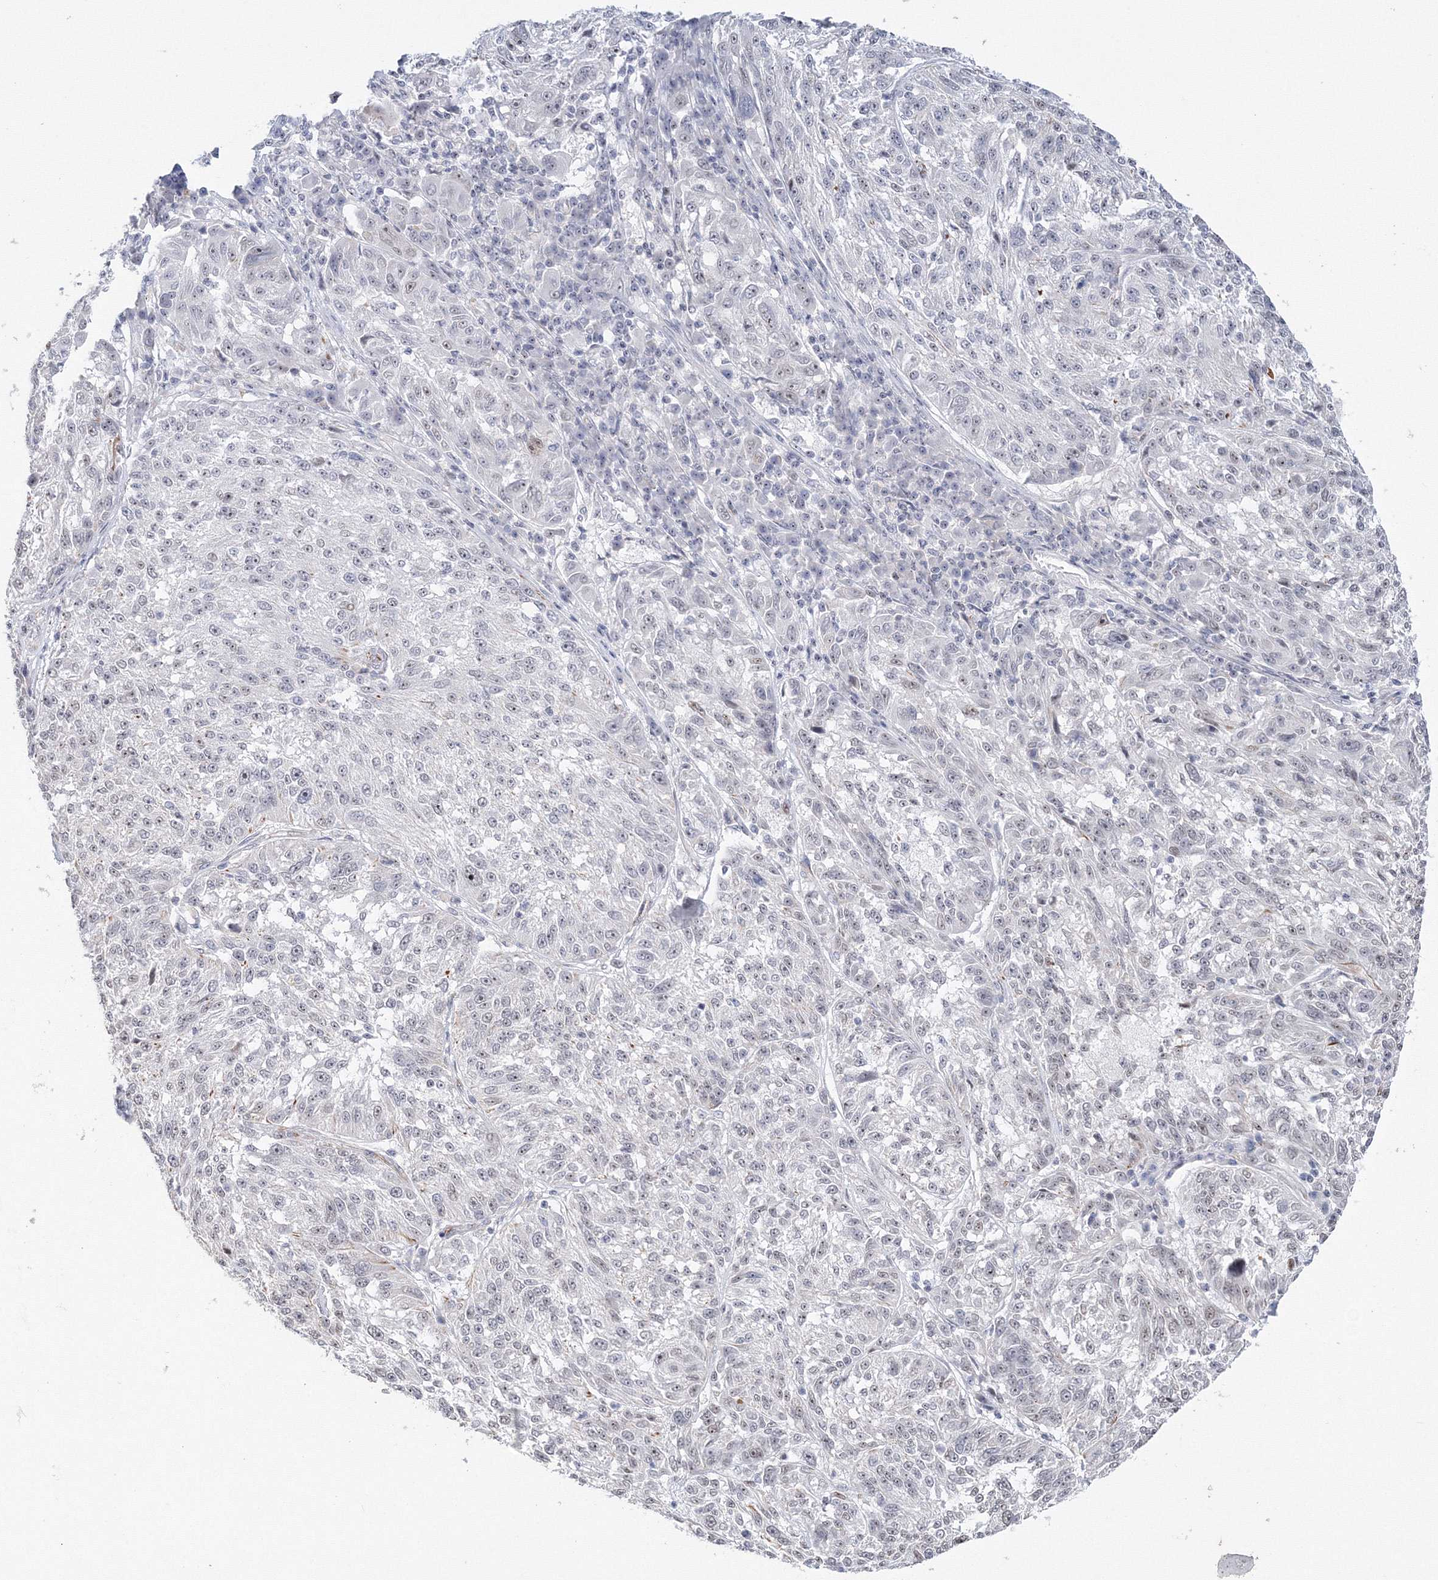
{"staining": {"intensity": "negative", "quantity": "none", "location": "none"}, "tissue": "melanoma", "cell_type": "Tumor cells", "image_type": "cancer", "snomed": [{"axis": "morphology", "description": "Malignant melanoma, NOS"}, {"axis": "topography", "description": "Skin"}], "caption": "Immunohistochemistry histopathology image of neoplastic tissue: malignant melanoma stained with DAB (3,3'-diaminobenzidine) shows no significant protein positivity in tumor cells.", "gene": "SIRT7", "patient": {"sex": "male", "age": 53}}